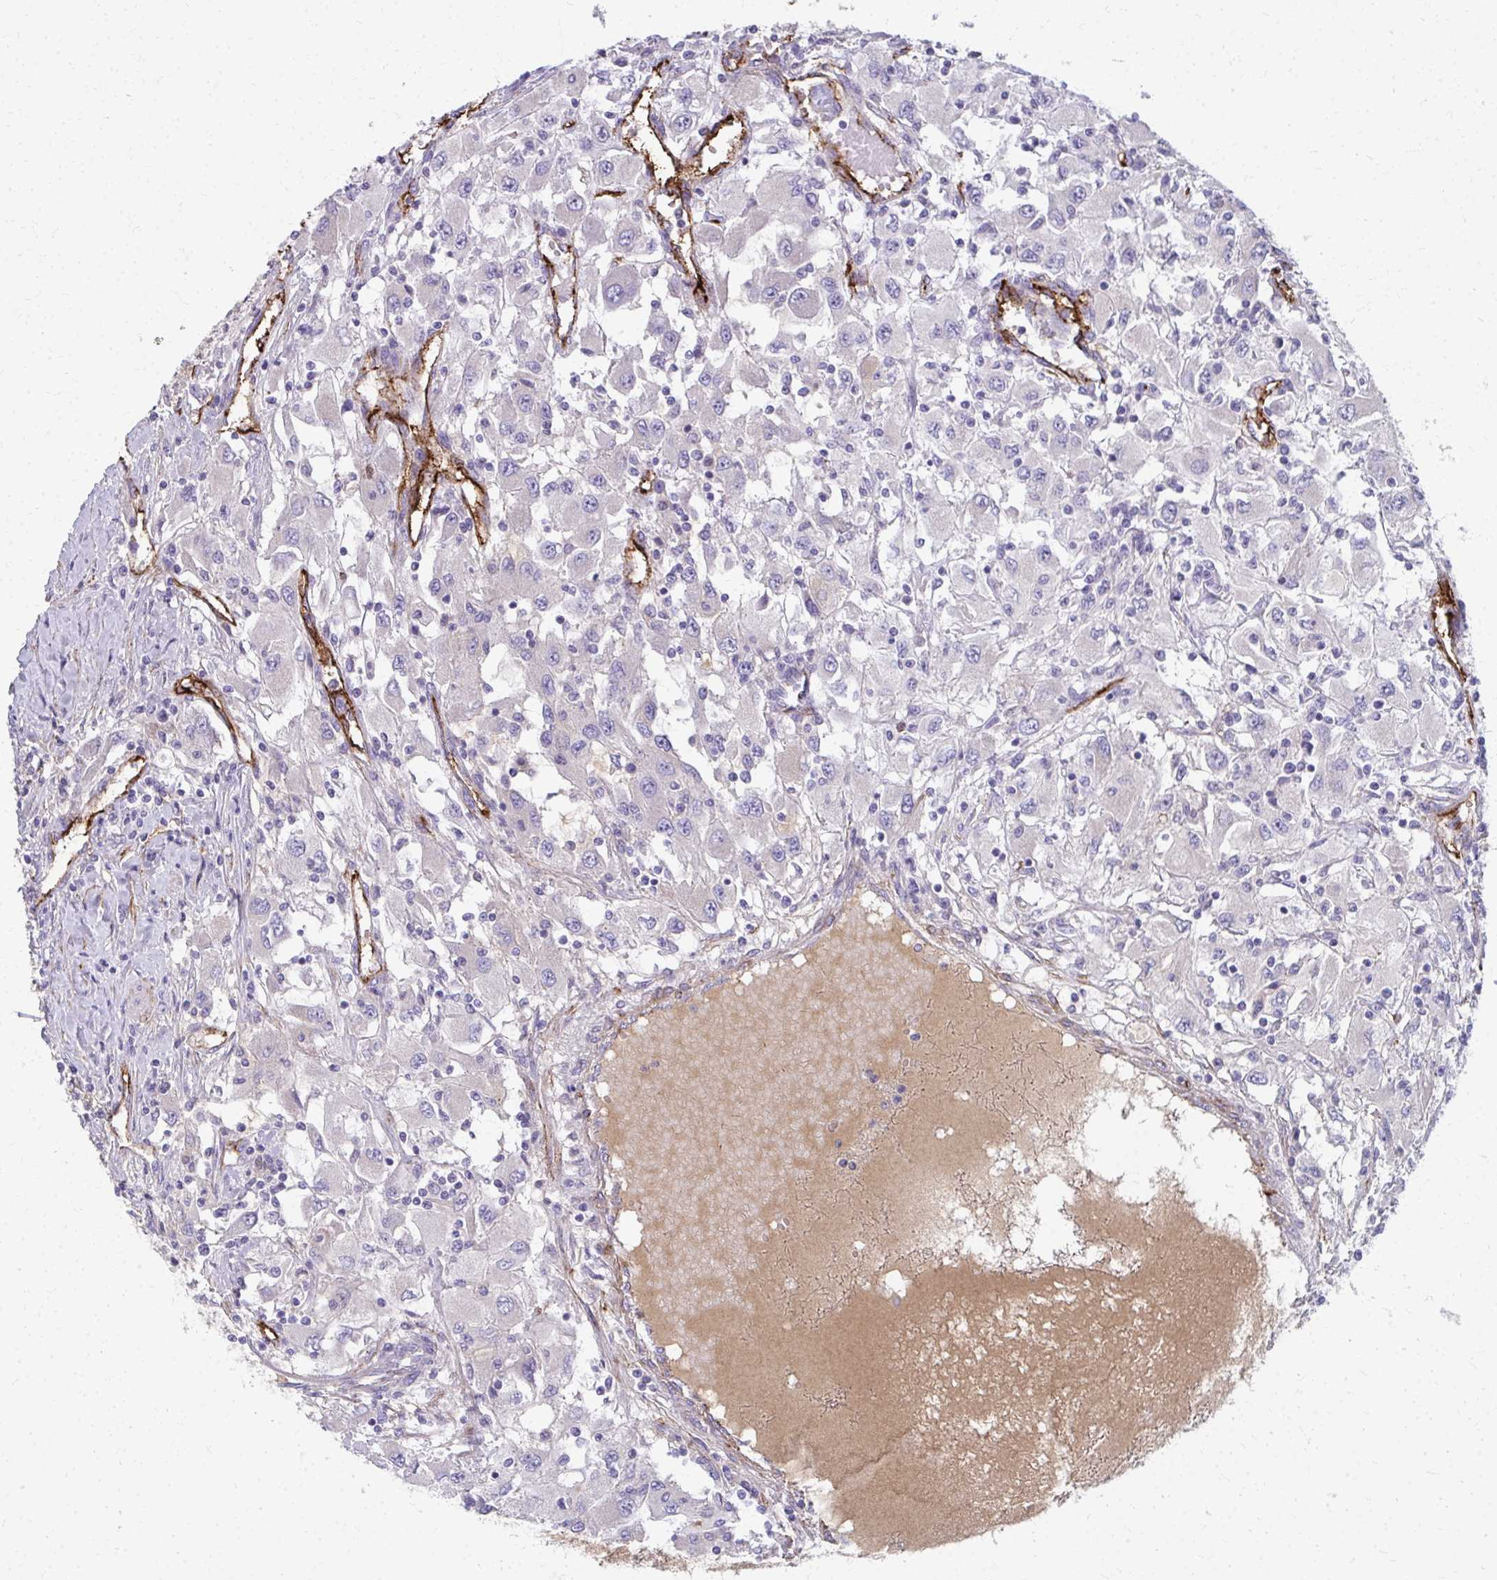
{"staining": {"intensity": "negative", "quantity": "none", "location": "none"}, "tissue": "renal cancer", "cell_type": "Tumor cells", "image_type": "cancer", "snomed": [{"axis": "morphology", "description": "Adenocarcinoma, NOS"}, {"axis": "topography", "description": "Kidney"}], "caption": "Photomicrograph shows no significant protein expression in tumor cells of renal cancer (adenocarcinoma).", "gene": "ADIPOQ", "patient": {"sex": "female", "age": 67}}